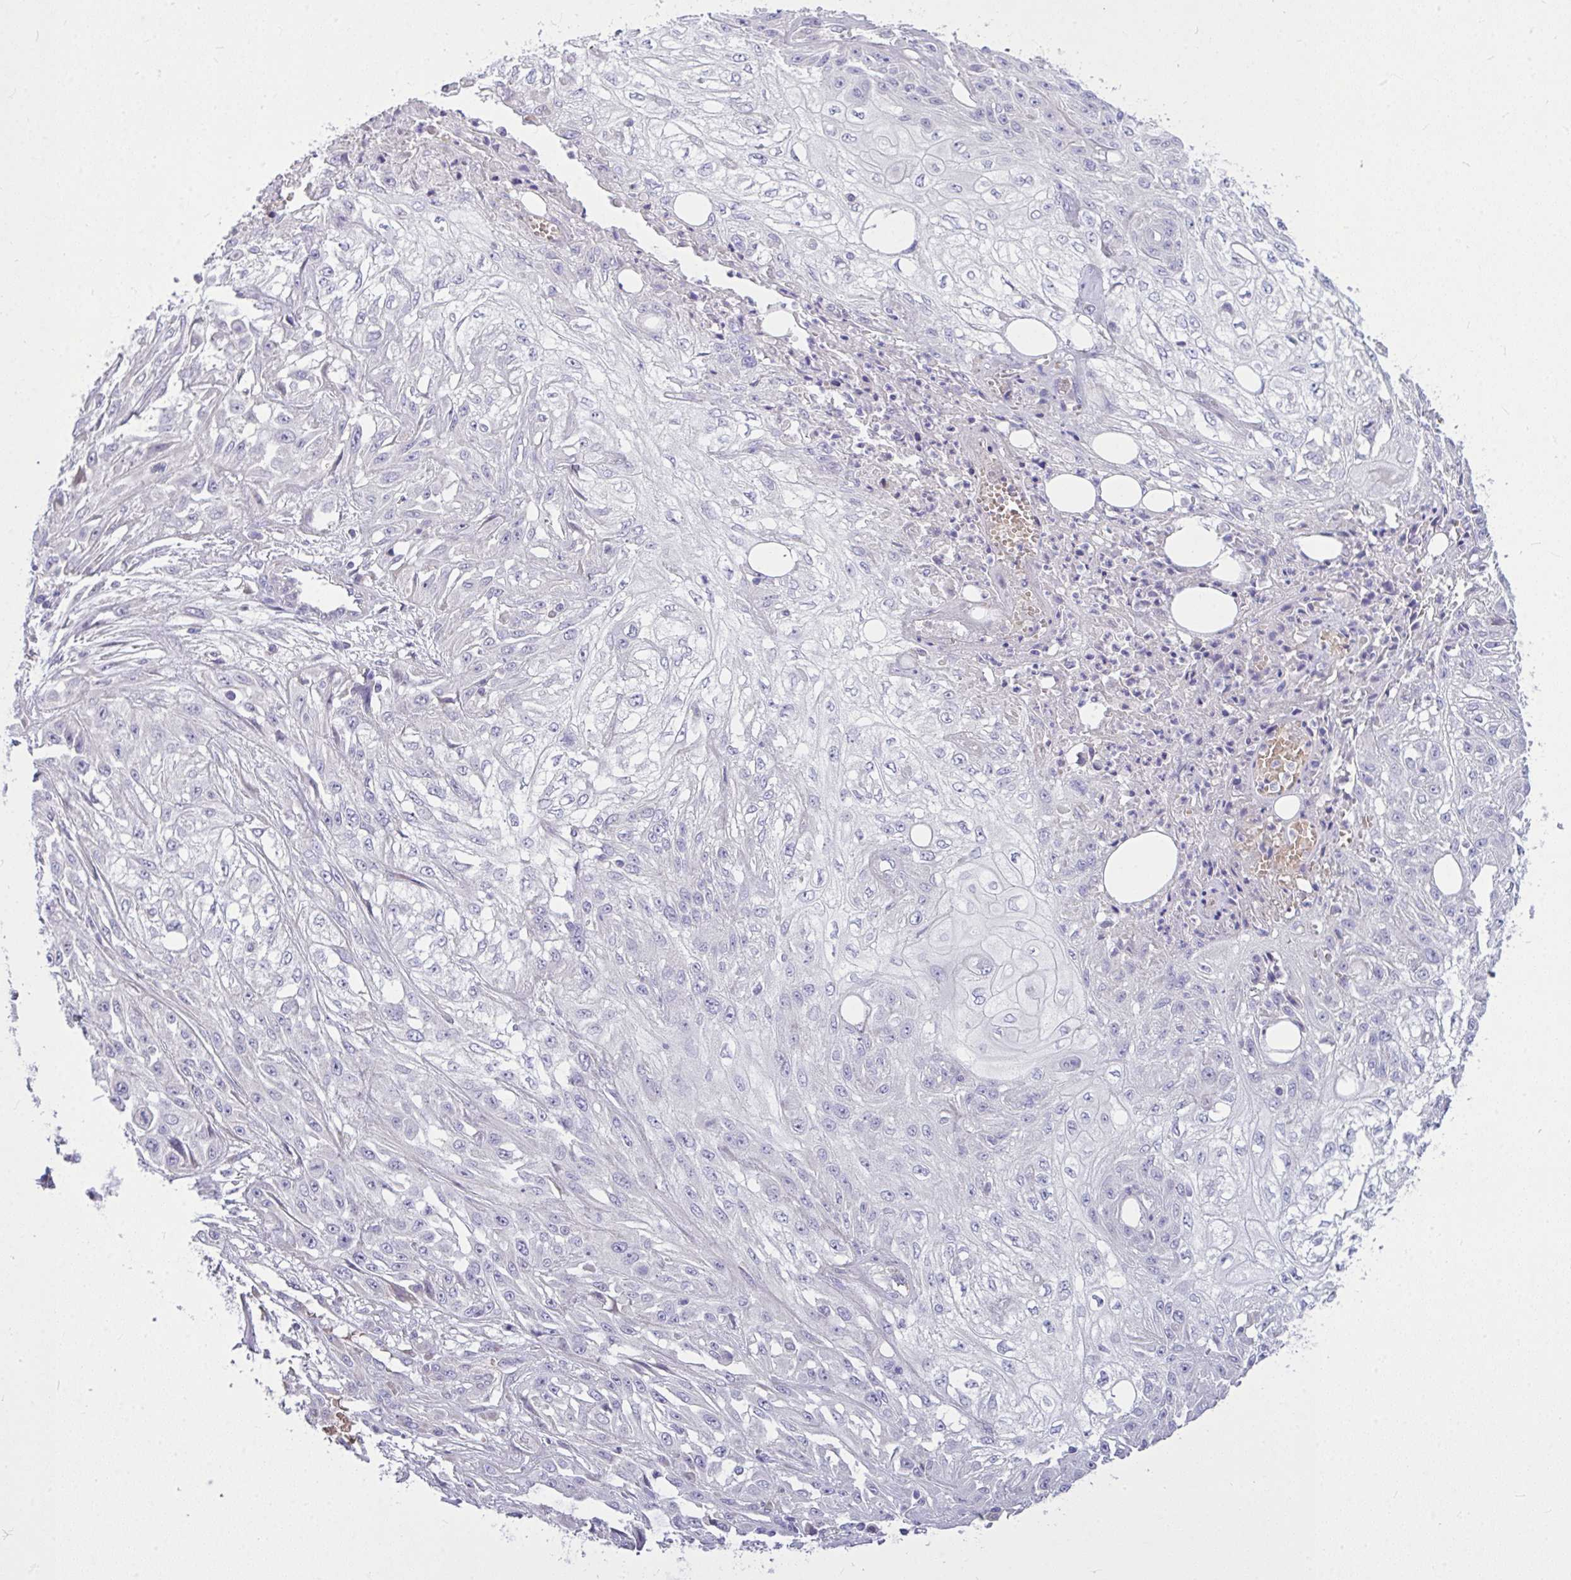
{"staining": {"intensity": "negative", "quantity": "none", "location": "none"}, "tissue": "skin cancer", "cell_type": "Tumor cells", "image_type": "cancer", "snomed": [{"axis": "morphology", "description": "Squamous cell carcinoma, NOS"}, {"axis": "morphology", "description": "Squamous cell carcinoma, metastatic, NOS"}, {"axis": "topography", "description": "Skin"}, {"axis": "topography", "description": "Lymph node"}], "caption": "The histopathology image shows no significant positivity in tumor cells of skin metastatic squamous cell carcinoma. Brightfield microscopy of immunohistochemistry stained with DAB (3,3'-diaminobenzidine) (brown) and hematoxylin (blue), captured at high magnification.", "gene": "MOCS1", "patient": {"sex": "male", "age": 75}}